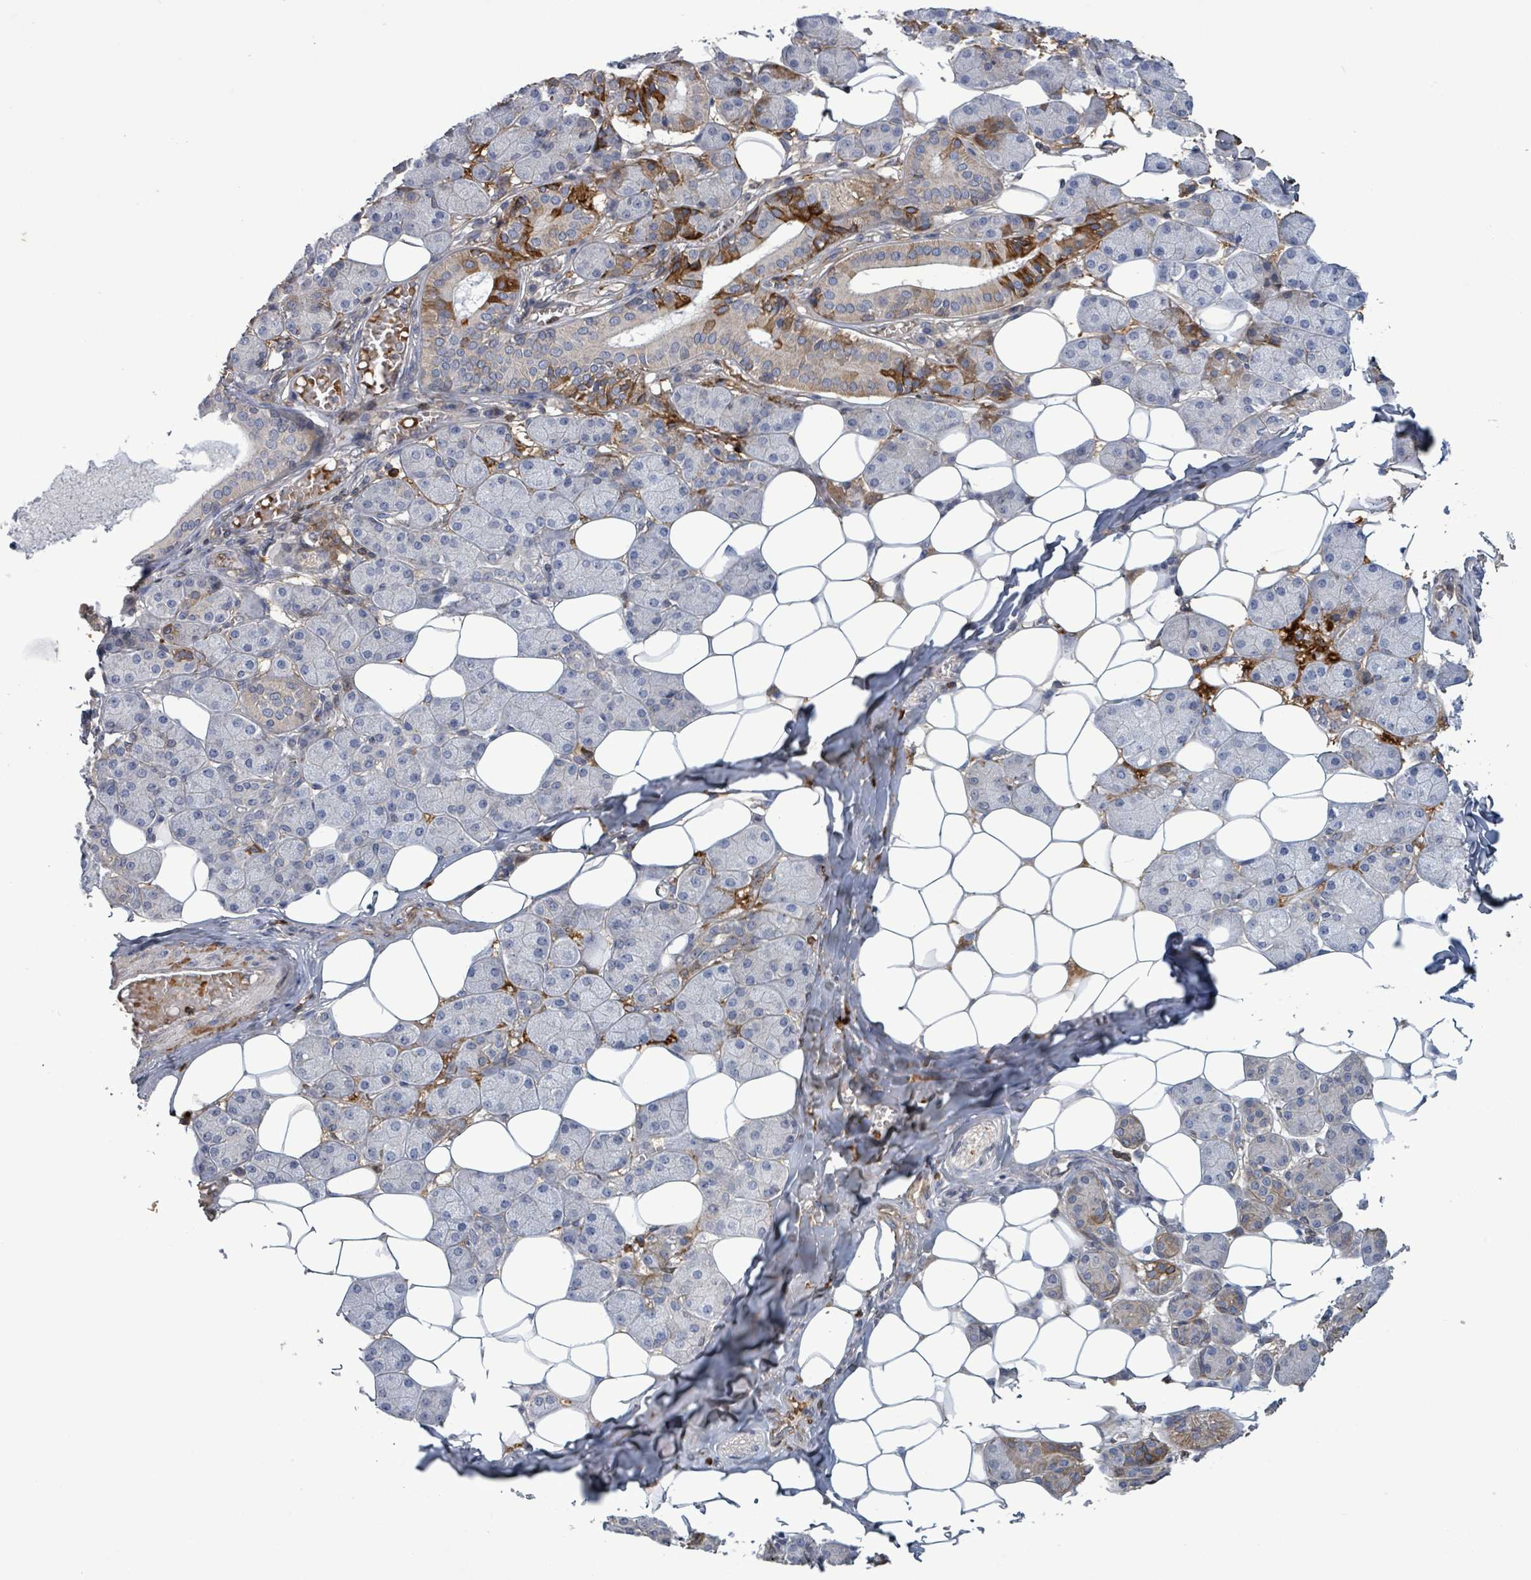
{"staining": {"intensity": "moderate", "quantity": "<25%", "location": "cytoplasmic/membranous"}, "tissue": "salivary gland", "cell_type": "Glandular cells", "image_type": "normal", "snomed": [{"axis": "morphology", "description": "Normal tissue, NOS"}, {"axis": "topography", "description": "Salivary gland"}], "caption": "Salivary gland was stained to show a protein in brown. There is low levels of moderate cytoplasmic/membranous staining in about <25% of glandular cells. Using DAB (3,3'-diaminobenzidine) (brown) and hematoxylin (blue) stains, captured at high magnification using brightfield microscopy.", "gene": "GRM8", "patient": {"sex": "female", "age": 33}}